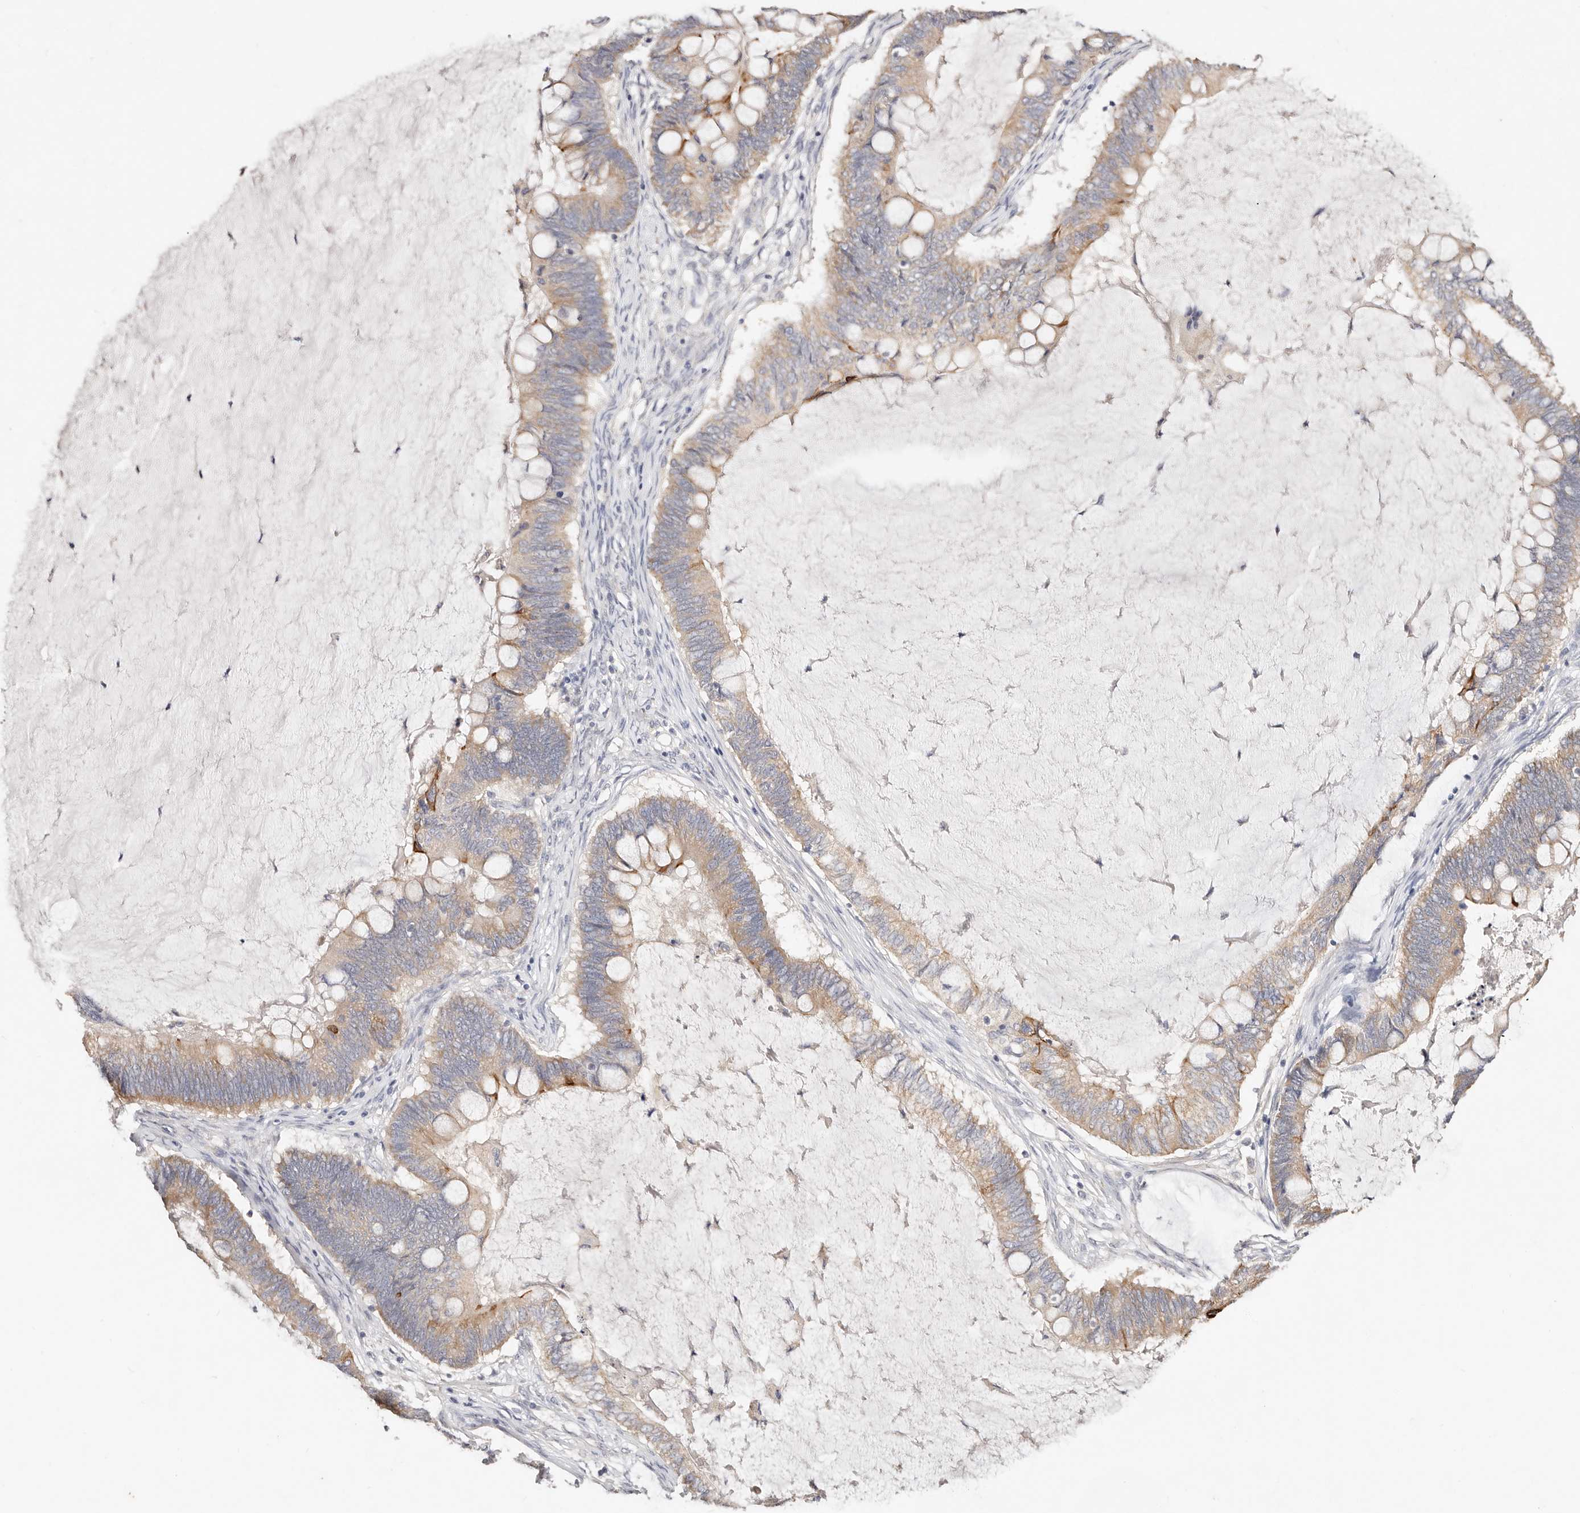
{"staining": {"intensity": "moderate", "quantity": "25%-75%", "location": "cytoplasmic/membranous"}, "tissue": "ovarian cancer", "cell_type": "Tumor cells", "image_type": "cancer", "snomed": [{"axis": "morphology", "description": "Cystadenocarcinoma, mucinous, NOS"}, {"axis": "topography", "description": "Ovary"}], "caption": "High-magnification brightfield microscopy of ovarian mucinous cystadenocarcinoma stained with DAB (3,3'-diaminobenzidine) (brown) and counterstained with hematoxylin (blue). tumor cells exhibit moderate cytoplasmic/membranous expression is seen in approximately25%-75% of cells. The staining is performed using DAB (3,3'-diaminobenzidine) brown chromogen to label protein expression. The nuclei are counter-stained blue using hematoxylin.", "gene": "VIPAS39", "patient": {"sex": "female", "age": 61}}